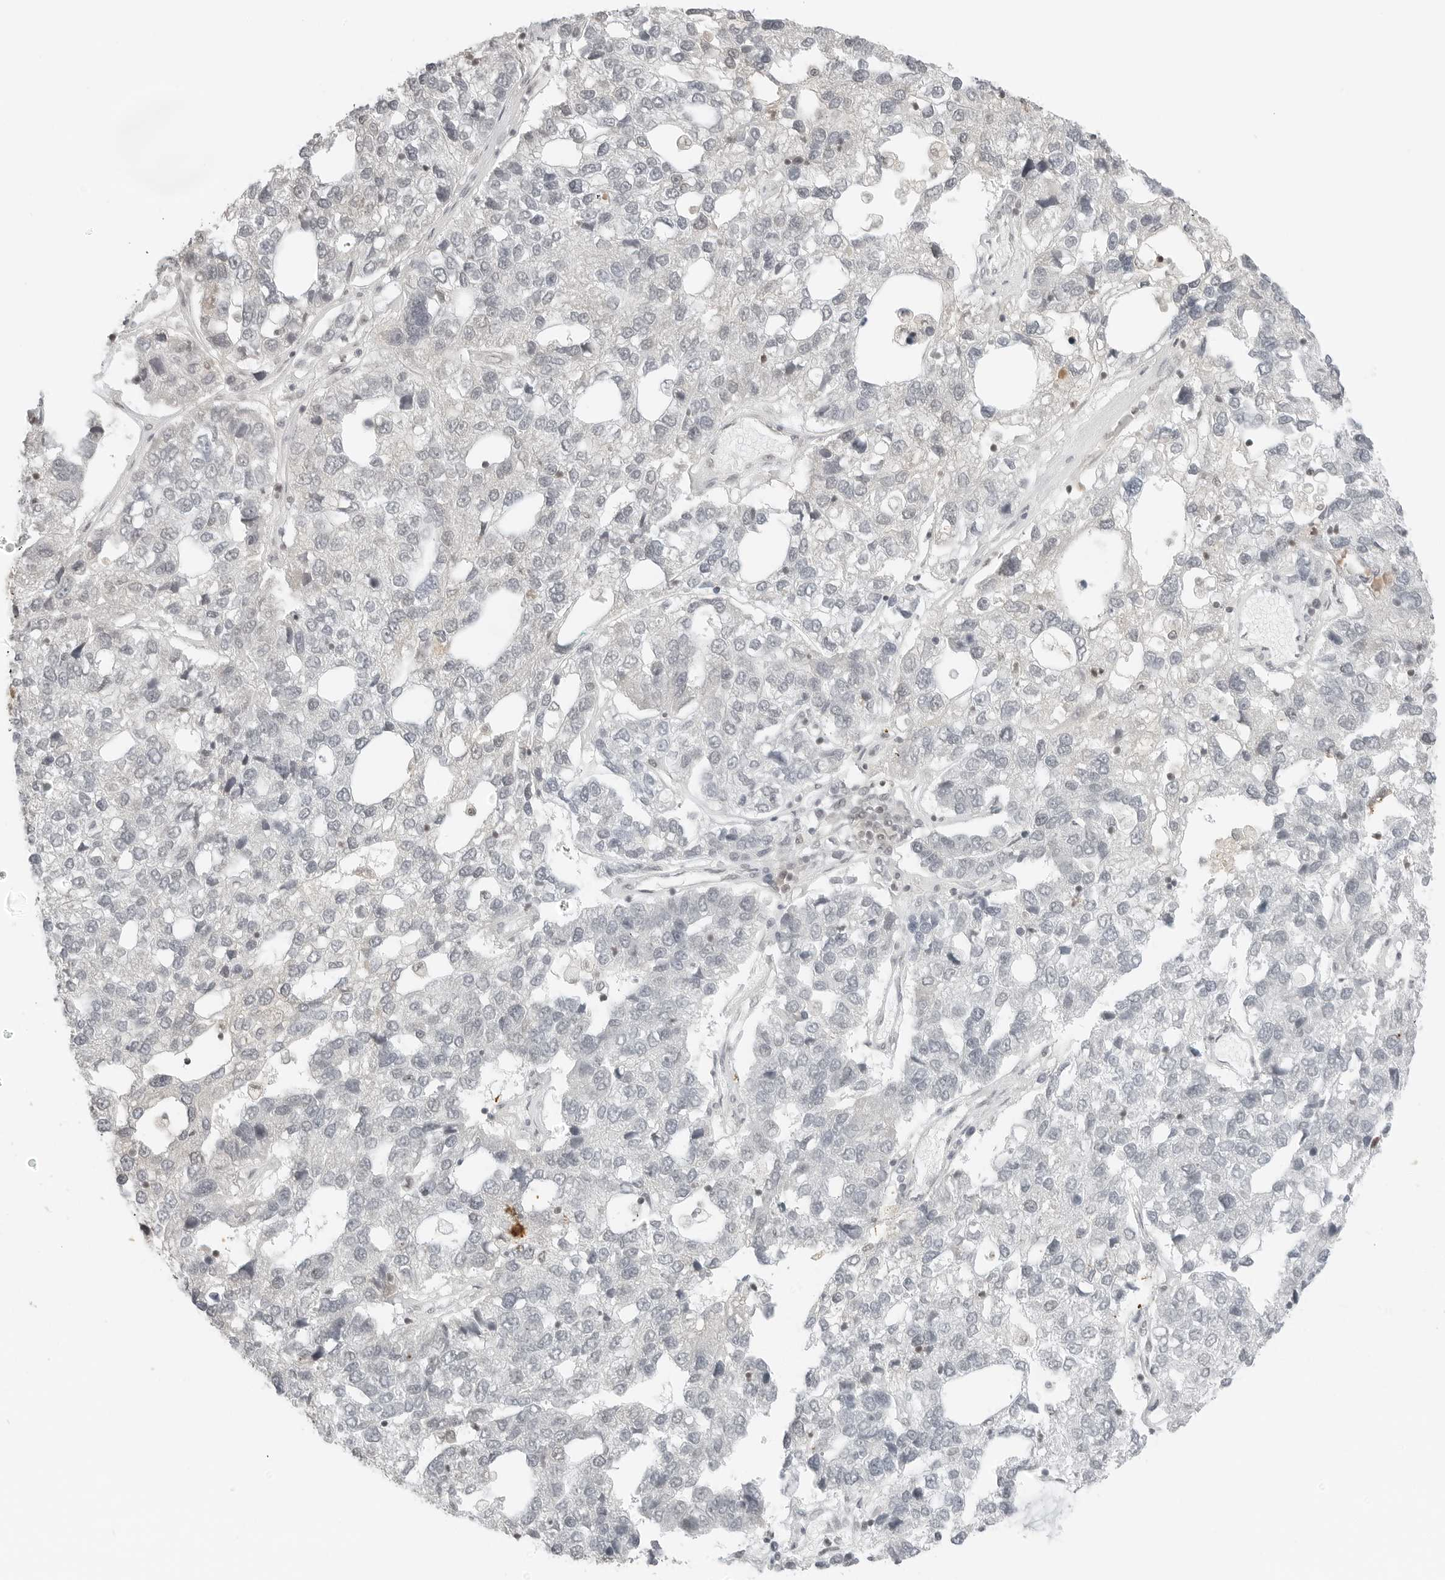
{"staining": {"intensity": "negative", "quantity": "none", "location": "none"}, "tissue": "pancreatic cancer", "cell_type": "Tumor cells", "image_type": "cancer", "snomed": [{"axis": "morphology", "description": "Adenocarcinoma, NOS"}, {"axis": "topography", "description": "Pancreas"}], "caption": "A high-resolution photomicrograph shows immunohistochemistry staining of pancreatic adenocarcinoma, which demonstrates no significant staining in tumor cells. (Brightfield microscopy of DAB (3,3'-diaminobenzidine) IHC at high magnification).", "gene": "CRTC2", "patient": {"sex": "female", "age": 61}}